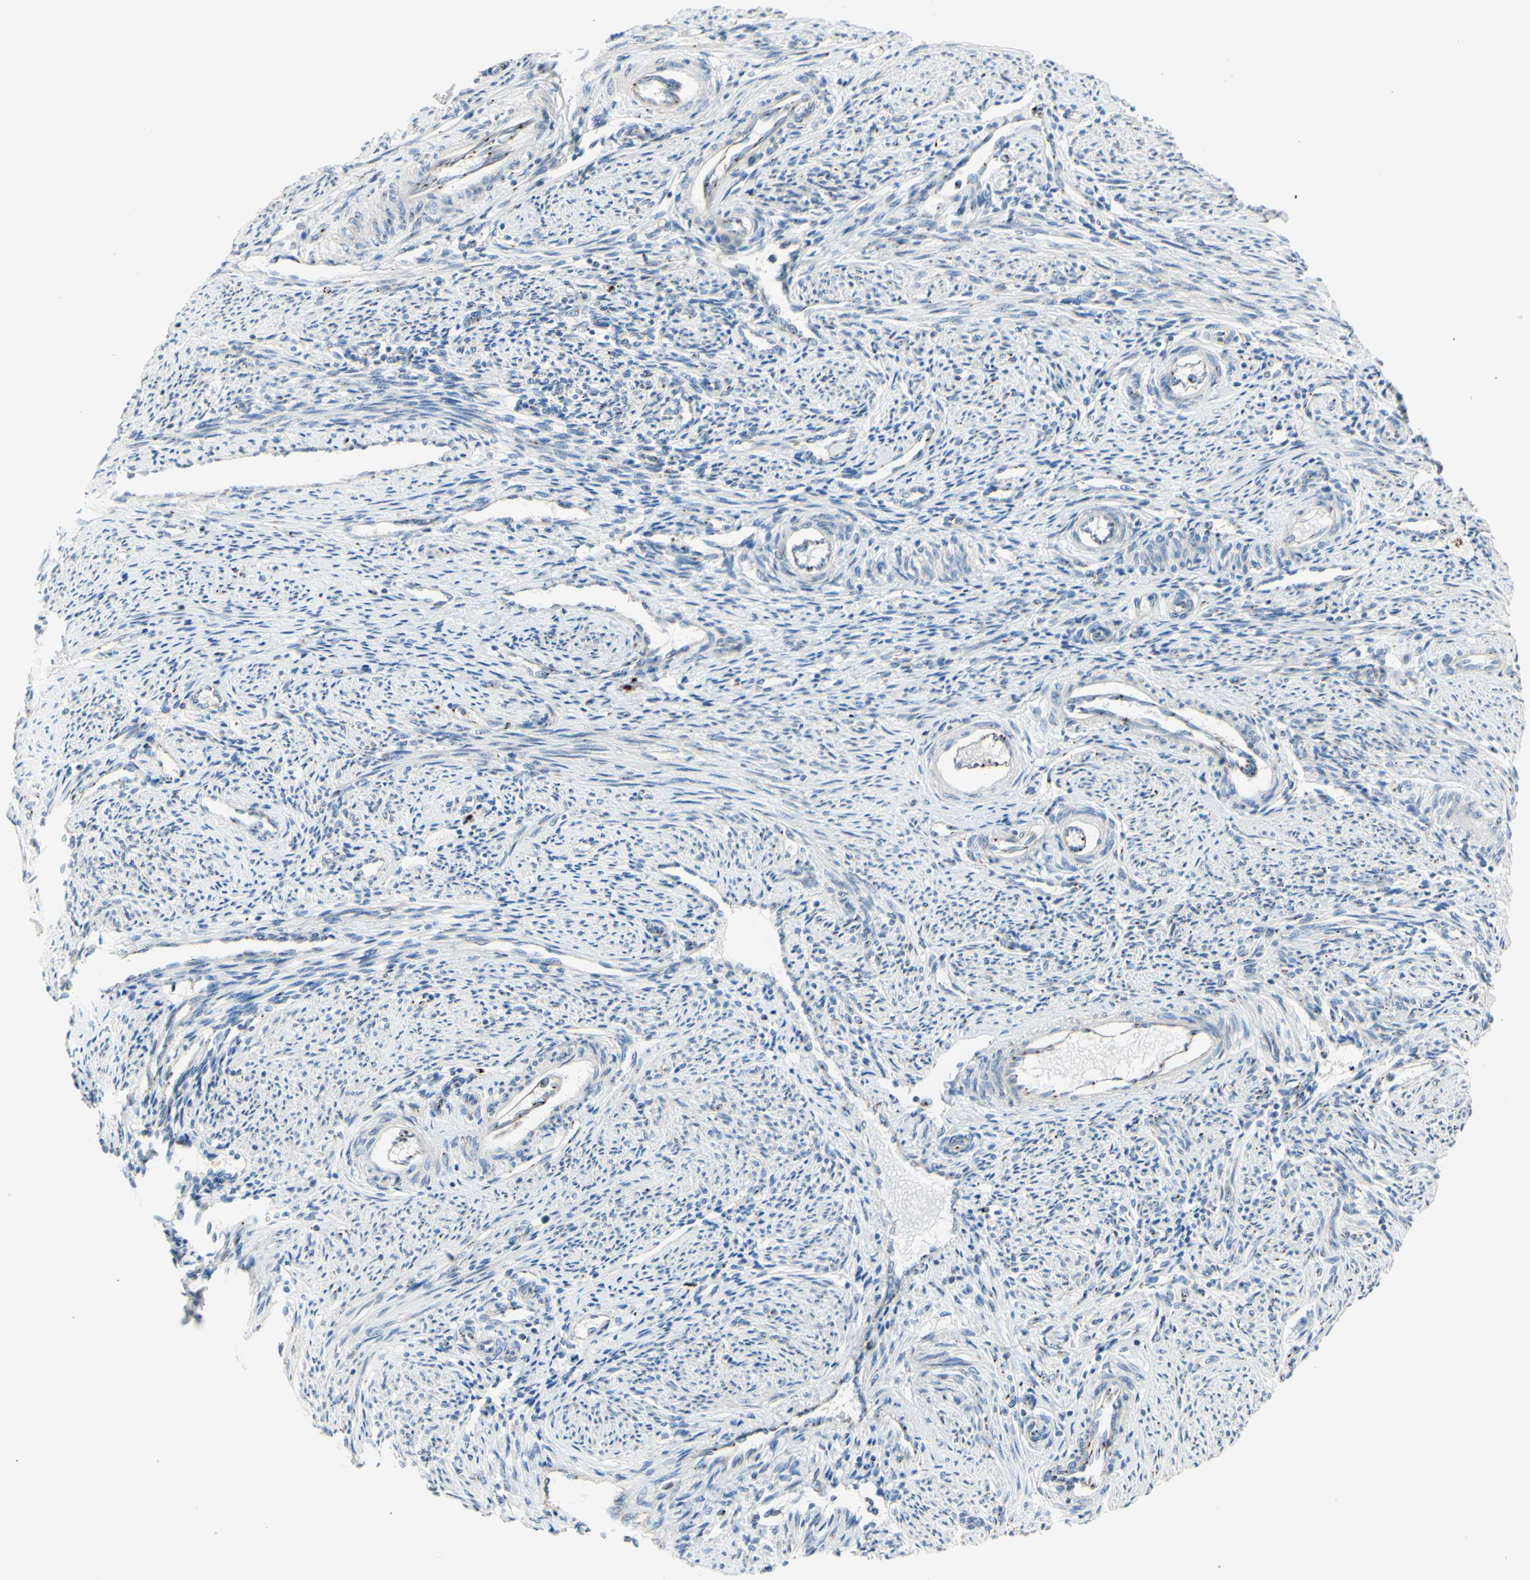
{"staining": {"intensity": "moderate", "quantity": "<25%", "location": "cytoplasmic/membranous"}, "tissue": "endometrium", "cell_type": "Cells in endometrial stroma", "image_type": "normal", "snomed": [{"axis": "morphology", "description": "Normal tissue, NOS"}, {"axis": "topography", "description": "Endometrium"}], "caption": "Endometrium stained with a brown dye shows moderate cytoplasmic/membranous positive positivity in approximately <25% of cells in endometrial stroma.", "gene": "B4GALT1", "patient": {"sex": "female", "age": 42}}